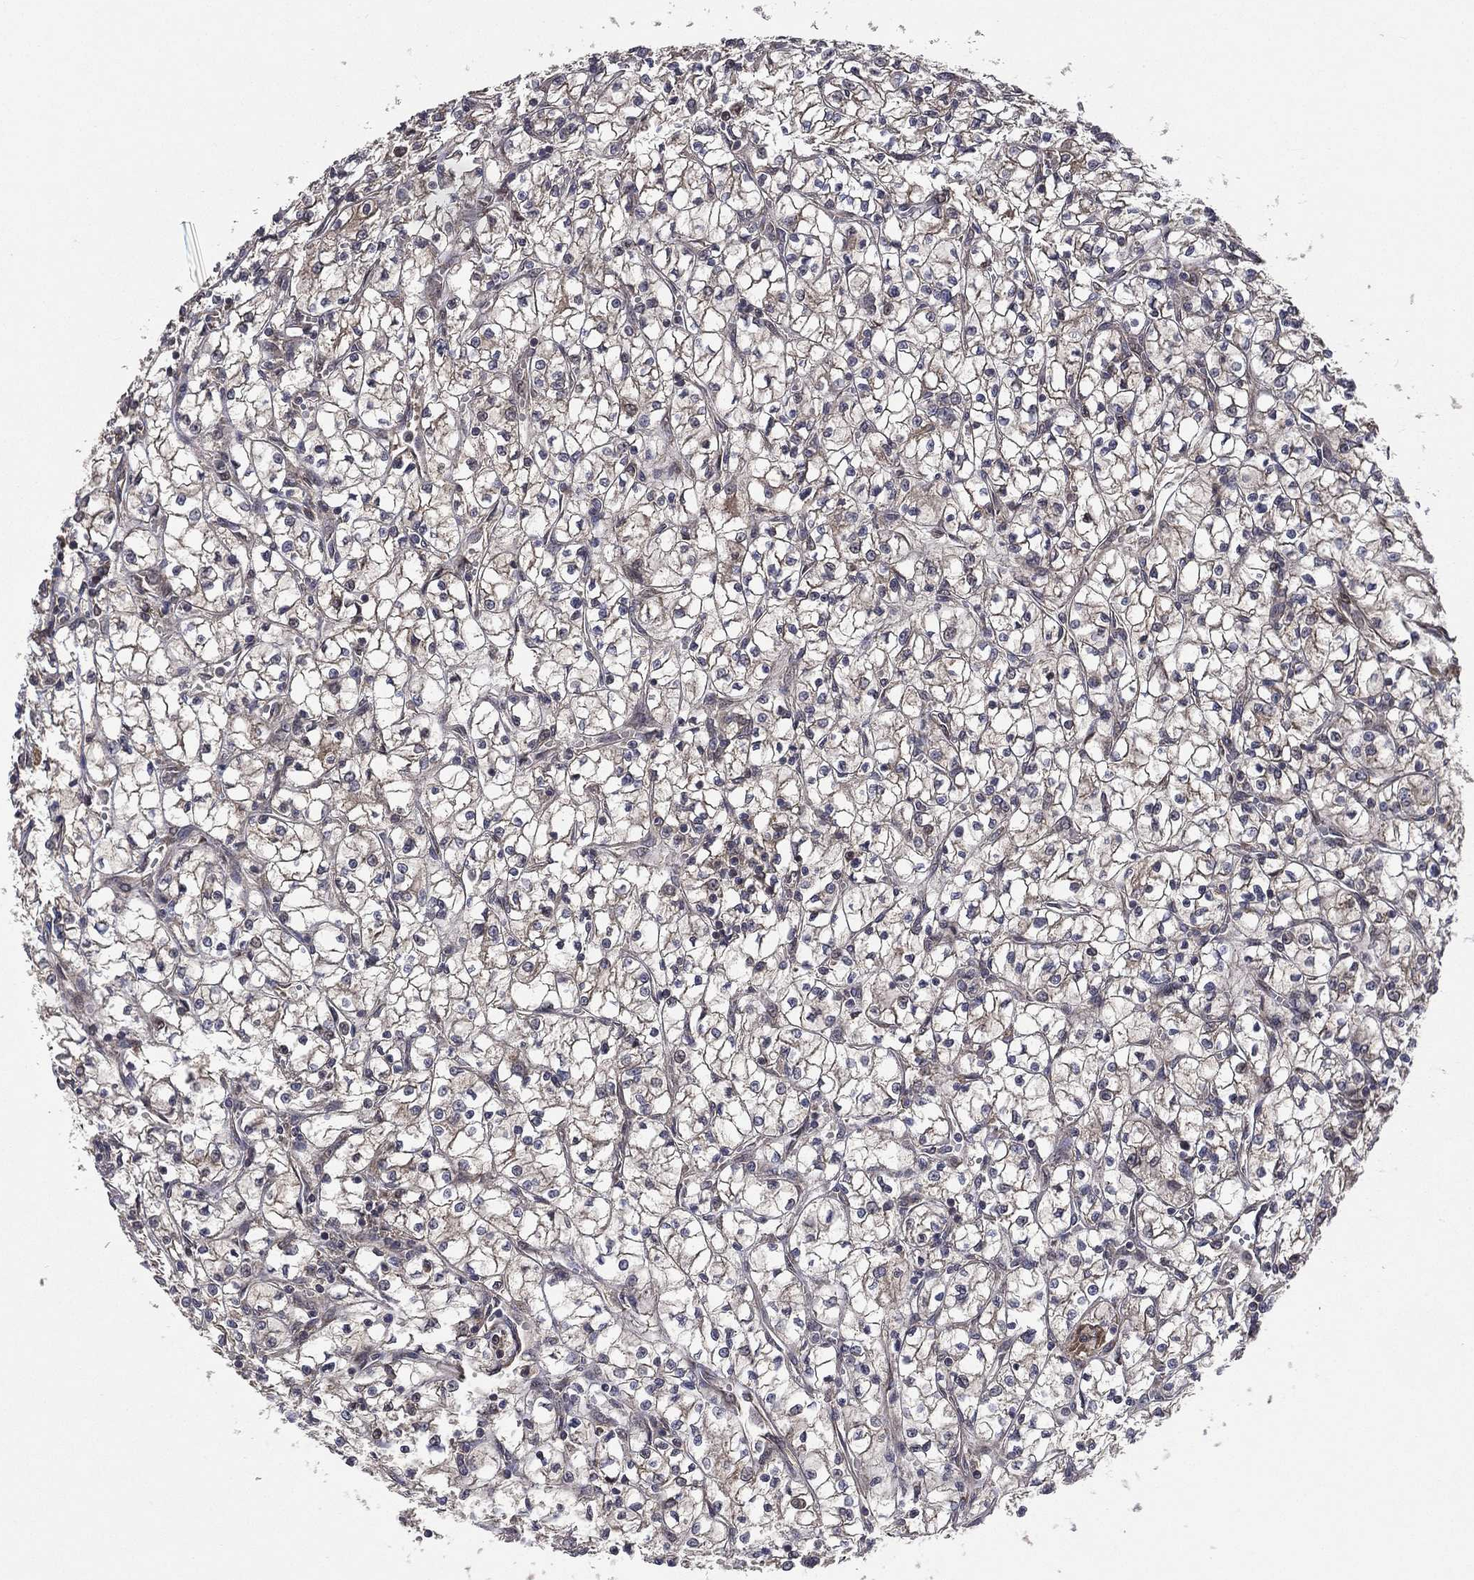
{"staining": {"intensity": "moderate", "quantity": "<25%", "location": "cytoplasmic/membranous"}, "tissue": "renal cancer", "cell_type": "Tumor cells", "image_type": "cancer", "snomed": [{"axis": "morphology", "description": "Adenocarcinoma, NOS"}, {"axis": "topography", "description": "Kidney"}], "caption": "A brown stain shows moderate cytoplasmic/membranous staining of a protein in renal adenocarcinoma tumor cells.", "gene": "RAB11FIP4", "patient": {"sex": "female", "age": 64}}